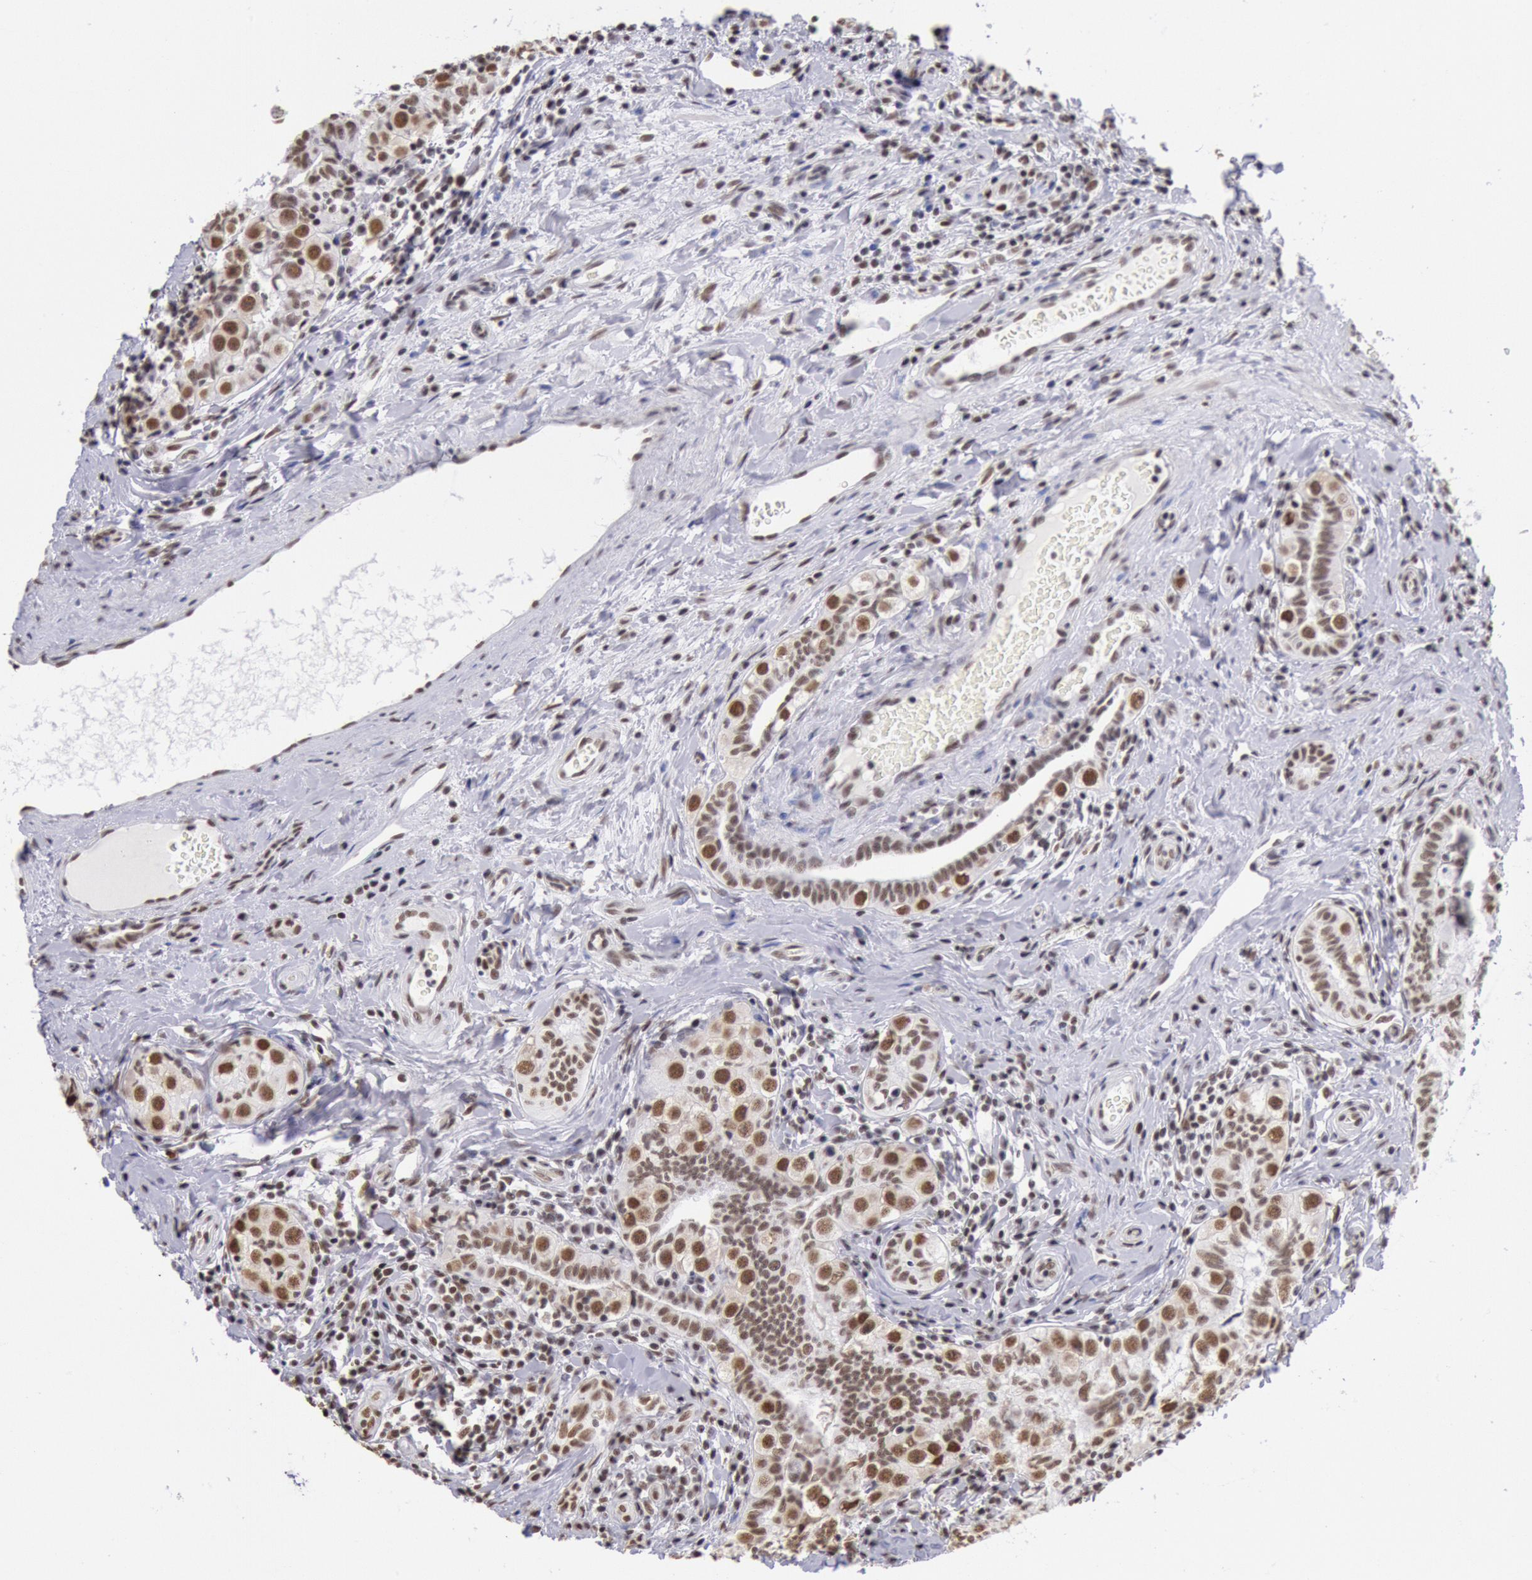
{"staining": {"intensity": "moderate", "quantity": ">75%", "location": "nuclear"}, "tissue": "testis cancer", "cell_type": "Tumor cells", "image_type": "cancer", "snomed": [{"axis": "morphology", "description": "Seminoma, NOS"}, {"axis": "topography", "description": "Testis"}], "caption": "A histopathology image of human testis seminoma stained for a protein reveals moderate nuclear brown staining in tumor cells.", "gene": "SNRPD3", "patient": {"sex": "male", "age": 32}}